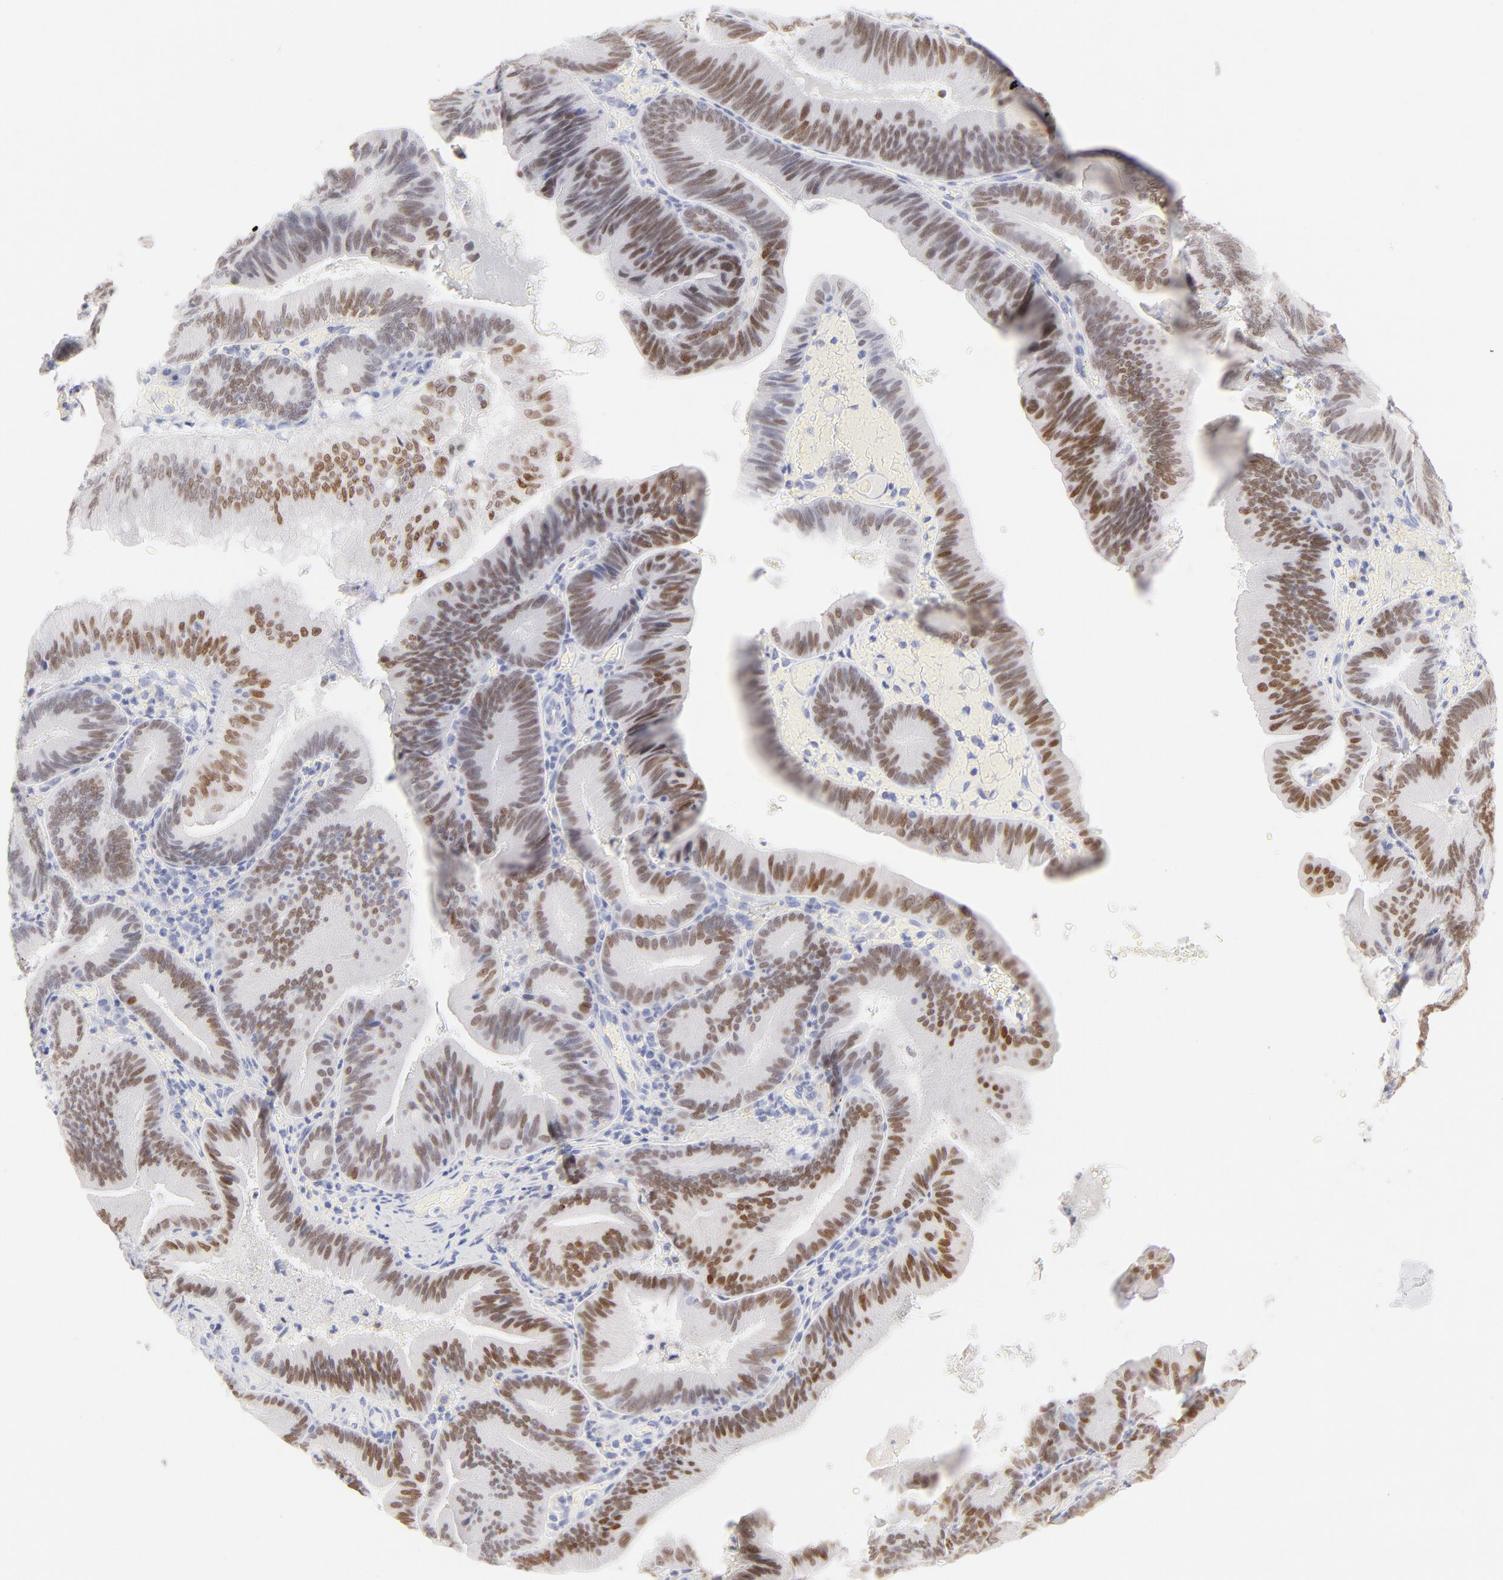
{"staining": {"intensity": "strong", "quantity": ">75%", "location": "nuclear"}, "tissue": "pancreatic cancer", "cell_type": "Tumor cells", "image_type": "cancer", "snomed": [{"axis": "morphology", "description": "Adenocarcinoma, NOS"}, {"axis": "topography", "description": "Pancreas"}], "caption": "Strong nuclear protein expression is seen in approximately >75% of tumor cells in pancreatic cancer (adenocarcinoma).", "gene": "ELF3", "patient": {"sex": "male", "age": 82}}